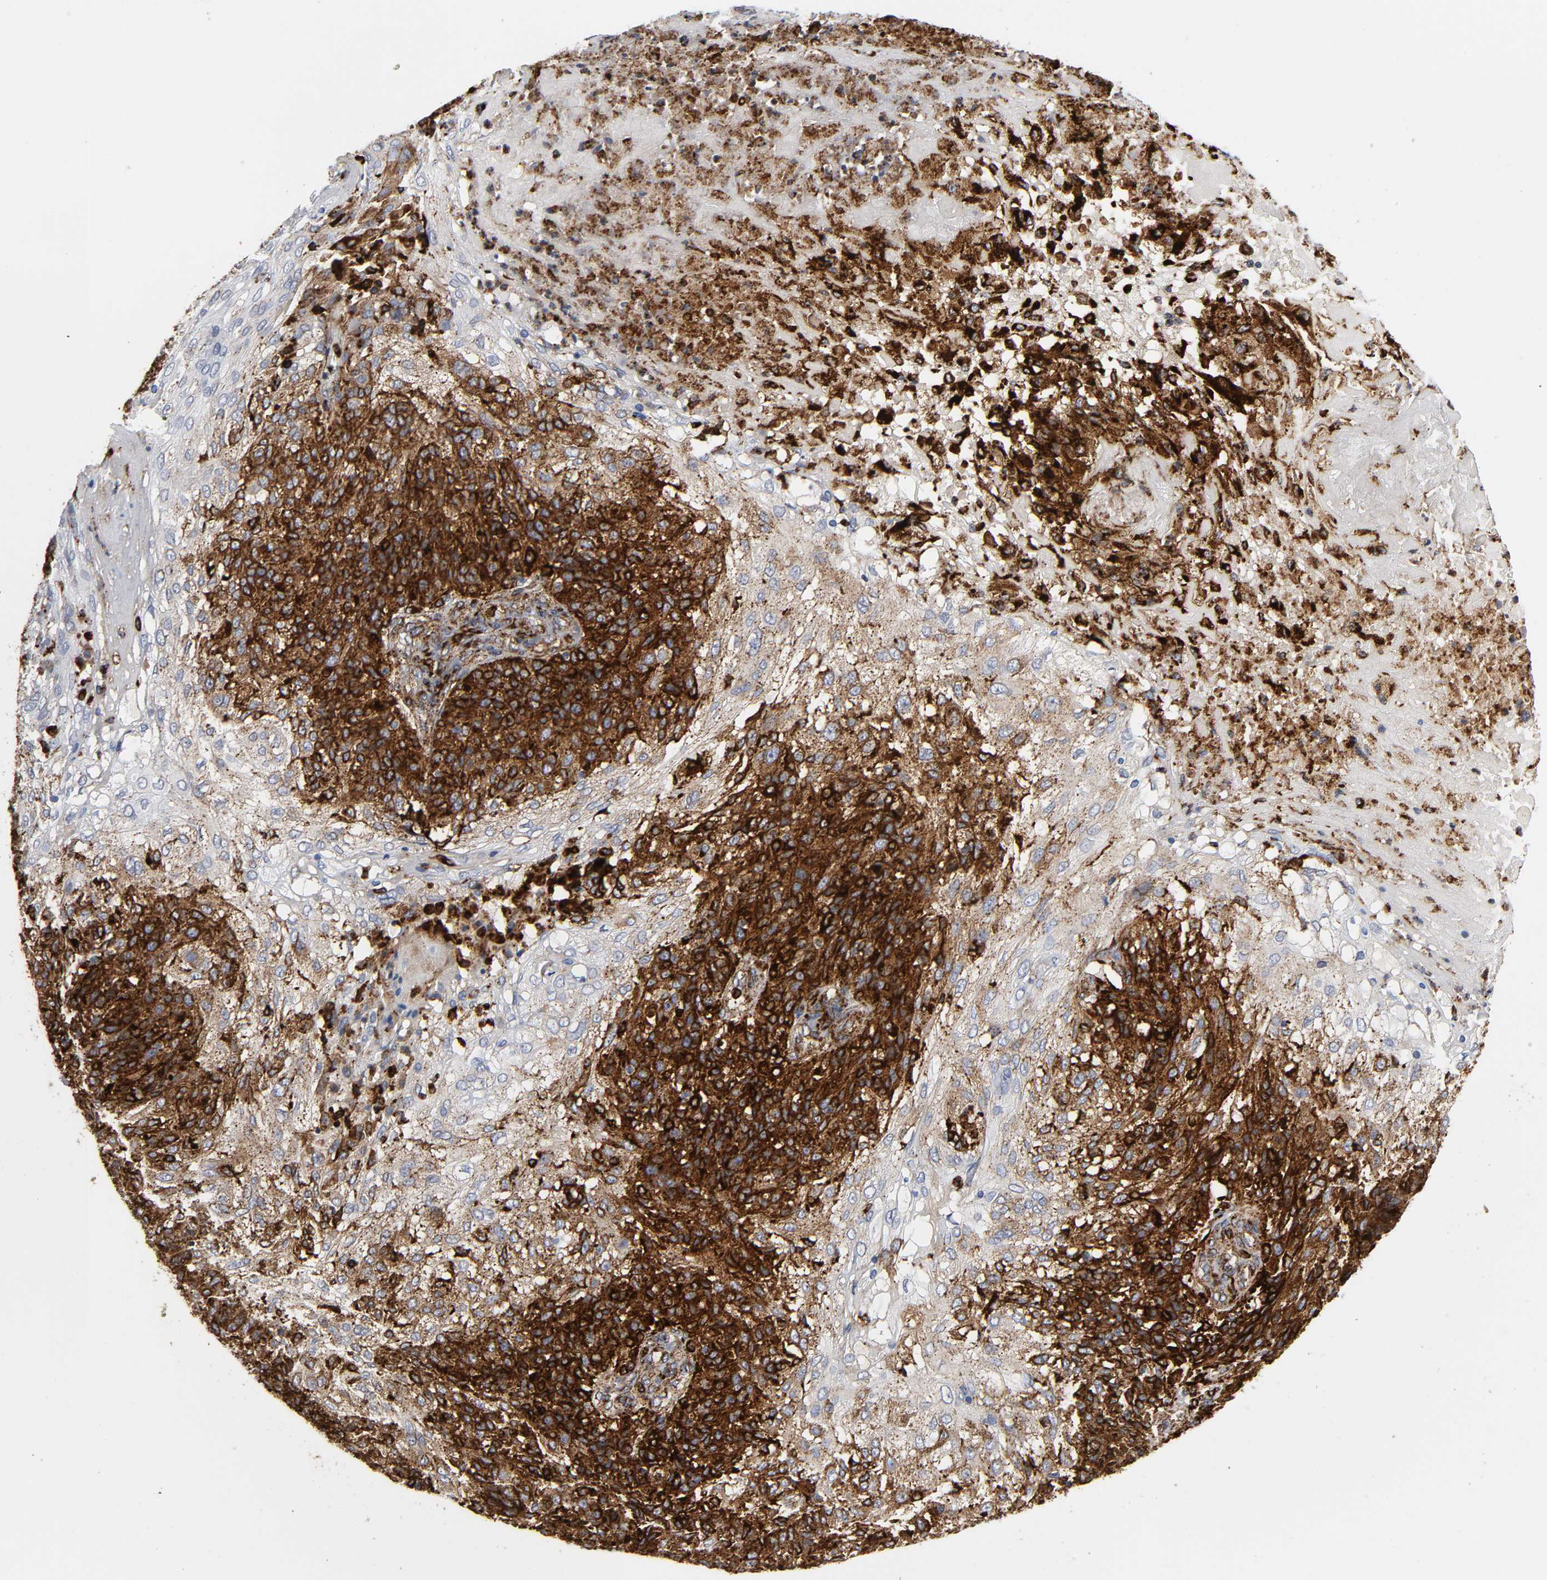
{"staining": {"intensity": "strong", "quantity": ">75%", "location": "cytoplasmic/membranous"}, "tissue": "skin cancer", "cell_type": "Tumor cells", "image_type": "cancer", "snomed": [{"axis": "morphology", "description": "Normal tissue, NOS"}, {"axis": "morphology", "description": "Squamous cell carcinoma, NOS"}, {"axis": "topography", "description": "Skin"}], "caption": "Skin cancer (squamous cell carcinoma) stained with immunohistochemistry (IHC) displays strong cytoplasmic/membranous expression in approximately >75% of tumor cells. (Stains: DAB (3,3'-diaminobenzidine) in brown, nuclei in blue, Microscopy: brightfield microscopy at high magnification).", "gene": "PSAP", "patient": {"sex": "female", "age": 83}}